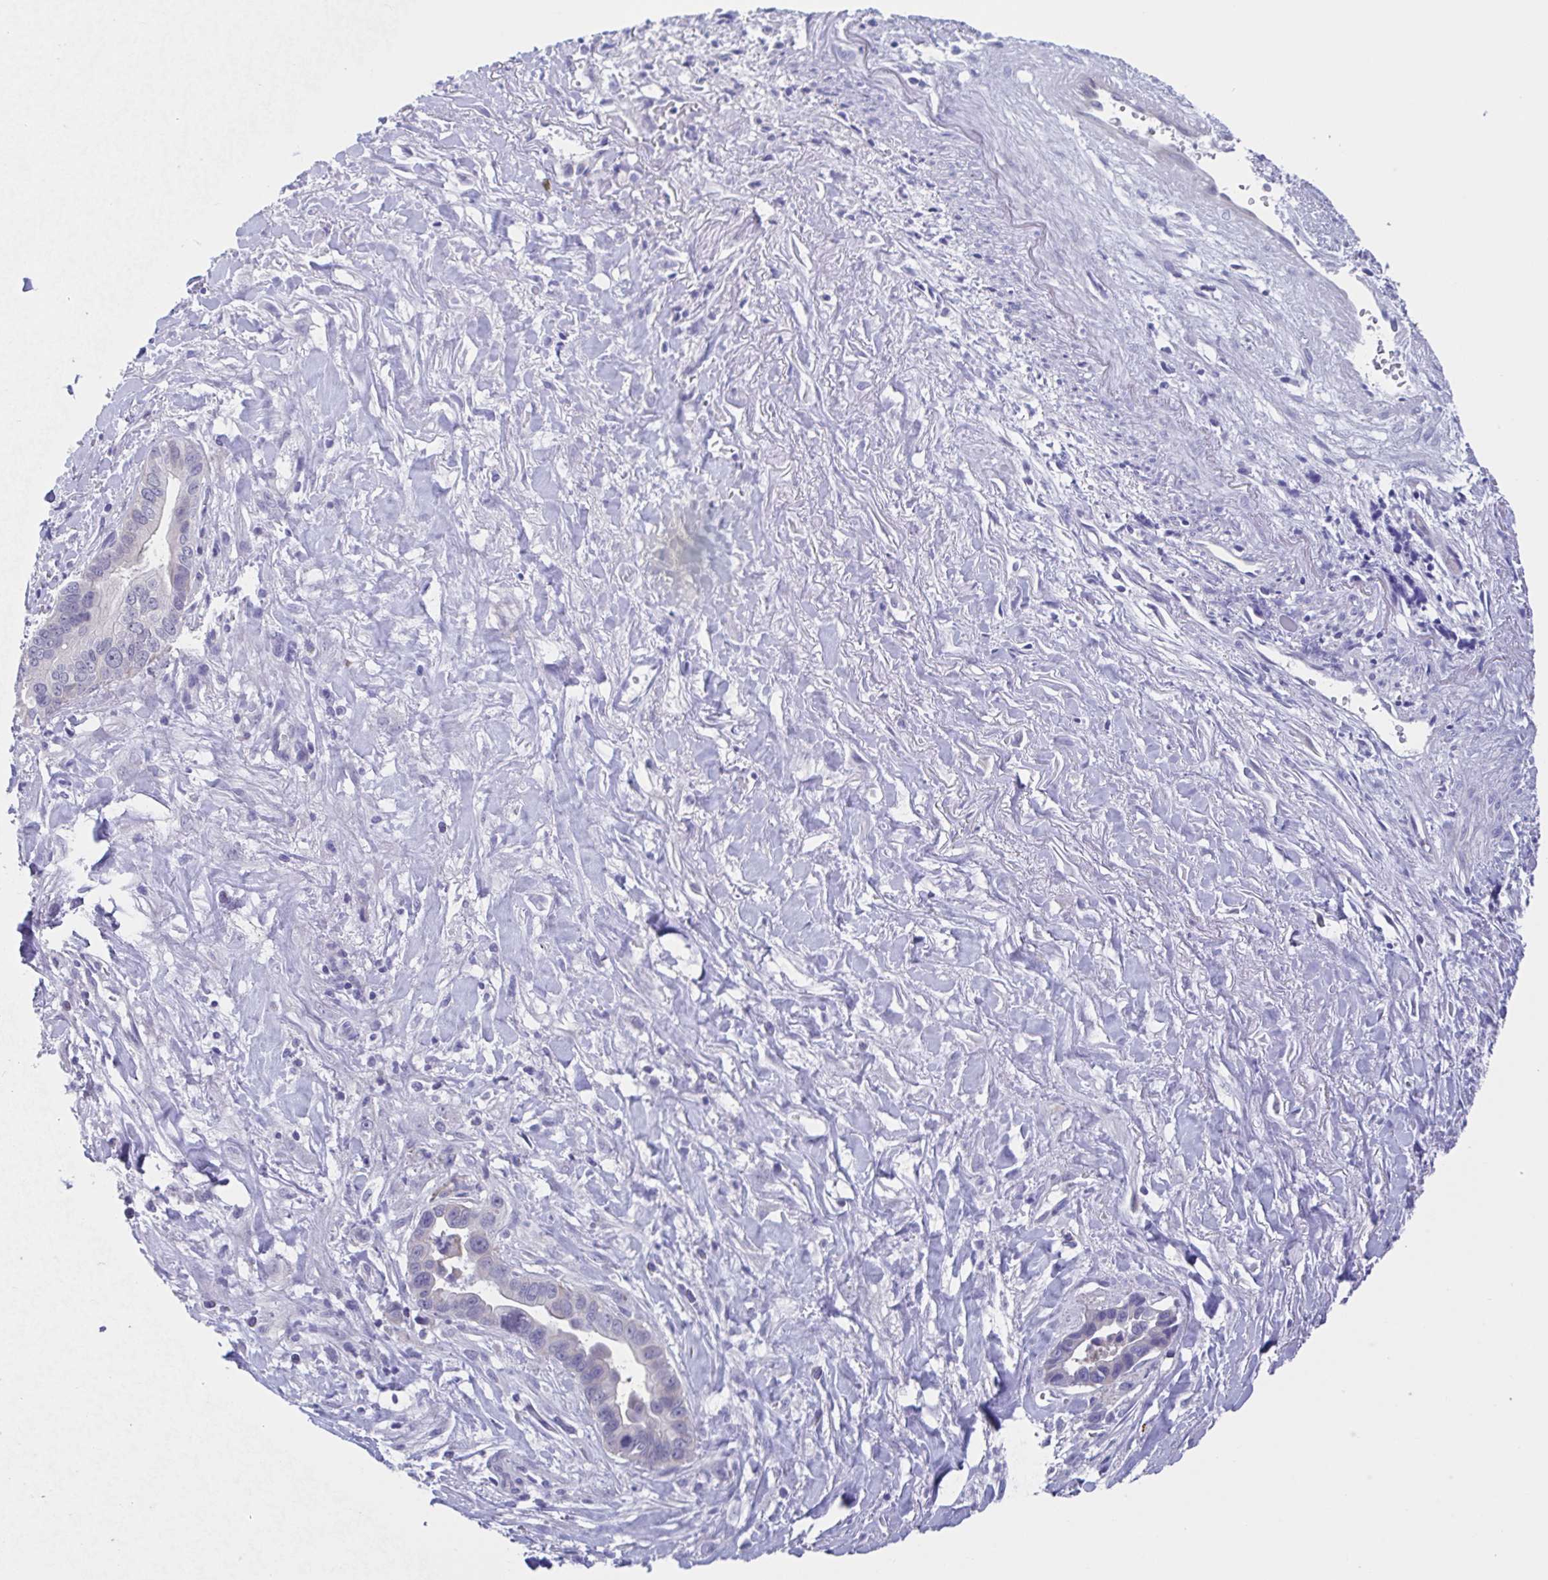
{"staining": {"intensity": "negative", "quantity": "none", "location": "none"}, "tissue": "liver cancer", "cell_type": "Tumor cells", "image_type": "cancer", "snomed": [{"axis": "morphology", "description": "Cholangiocarcinoma"}, {"axis": "topography", "description": "Liver"}], "caption": "Tumor cells show no significant positivity in cholangiocarcinoma (liver).", "gene": "TEX12", "patient": {"sex": "female", "age": 79}}